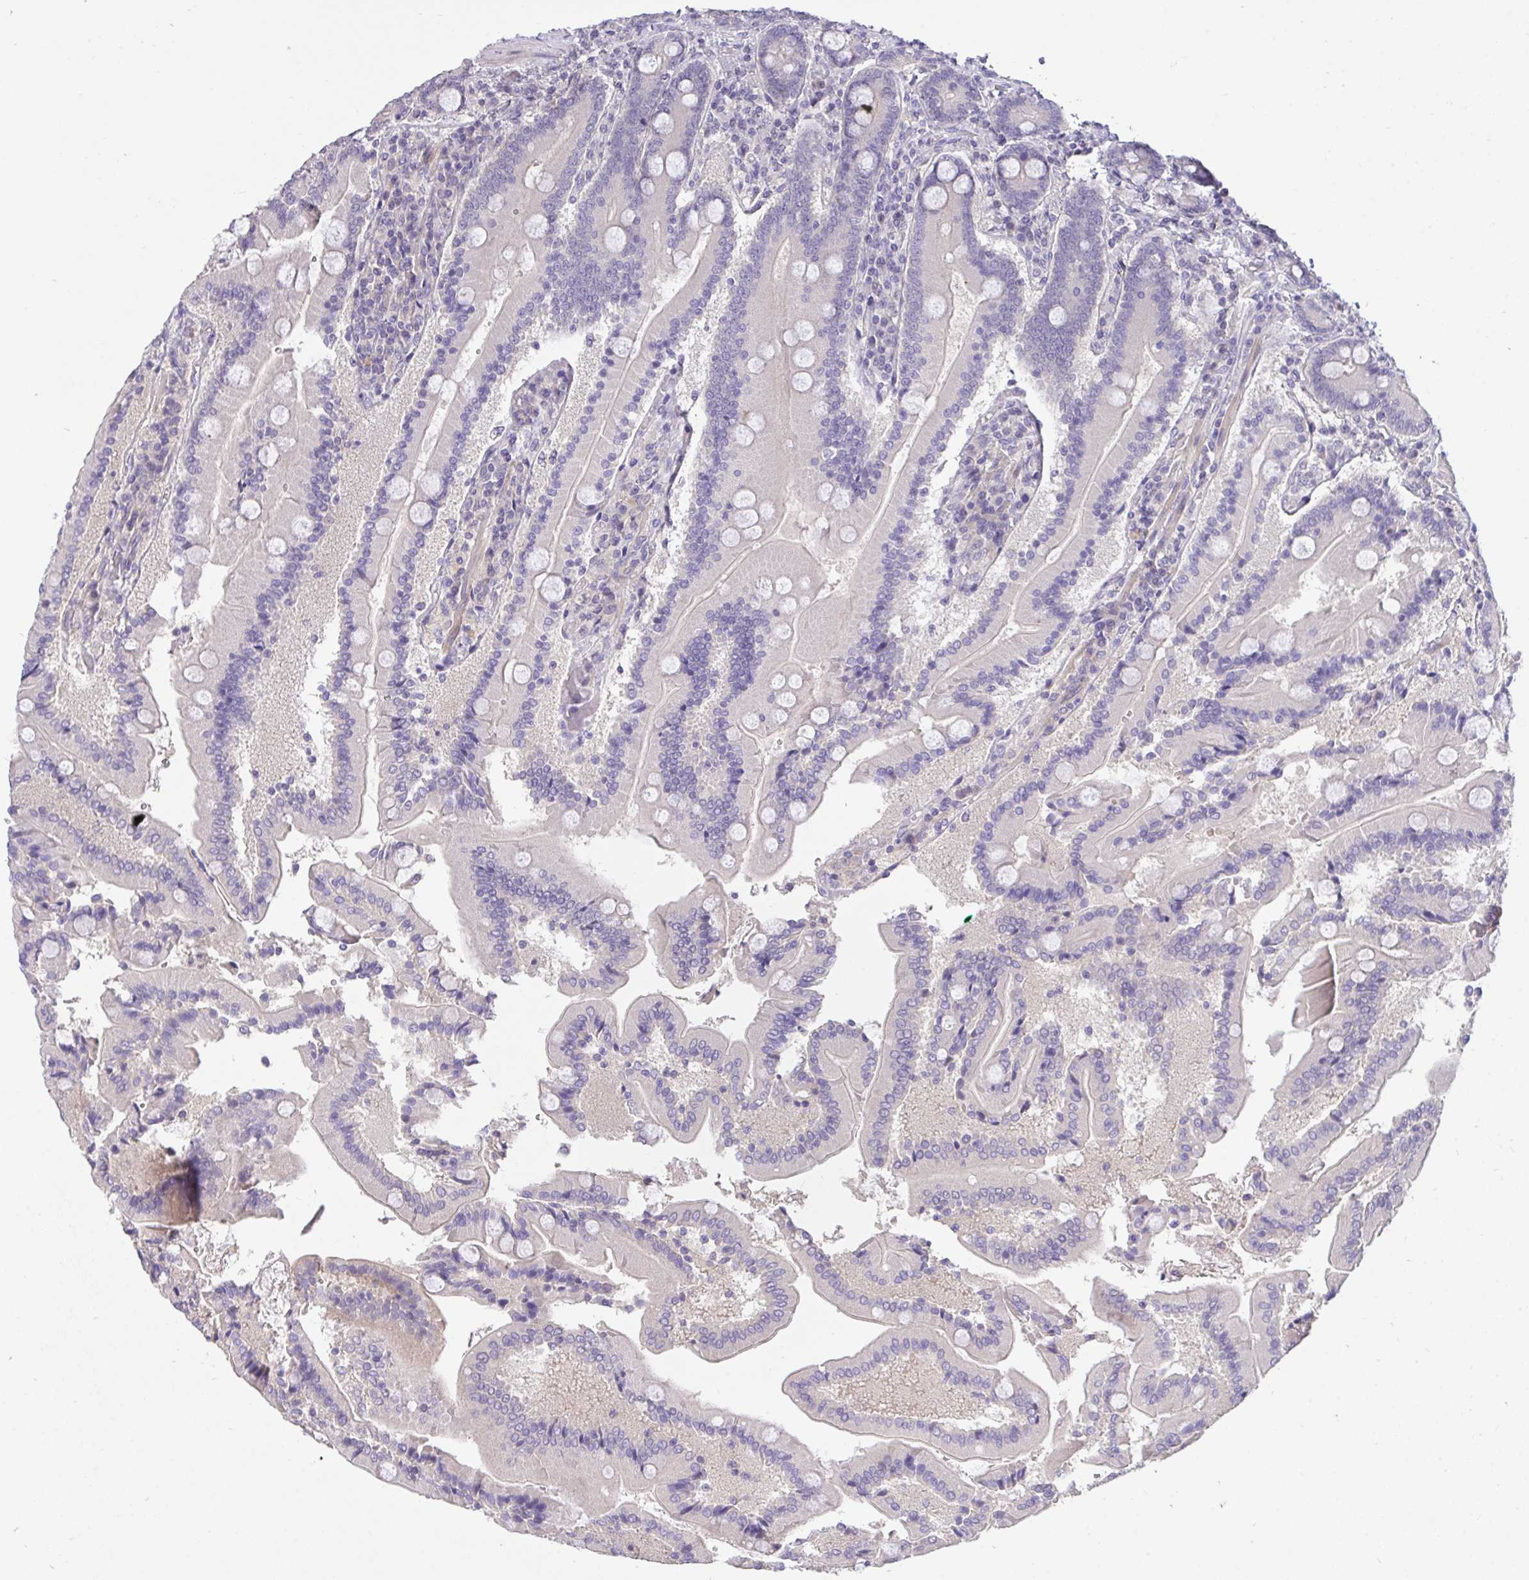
{"staining": {"intensity": "weak", "quantity": "<25%", "location": "cytoplasmic/membranous"}, "tissue": "duodenum", "cell_type": "Glandular cells", "image_type": "normal", "snomed": [{"axis": "morphology", "description": "Normal tissue, NOS"}, {"axis": "topography", "description": "Duodenum"}], "caption": "This micrograph is of benign duodenum stained with immunohistochemistry to label a protein in brown with the nuclei are counter-stained blue. There is no expression in glandular cells. The staining is performed using DAB brown chromogen with nuclei counter-stained in using hematoxylin.", "gene": "C19orf54", "patient": {"sex": "female", "age": 62}}